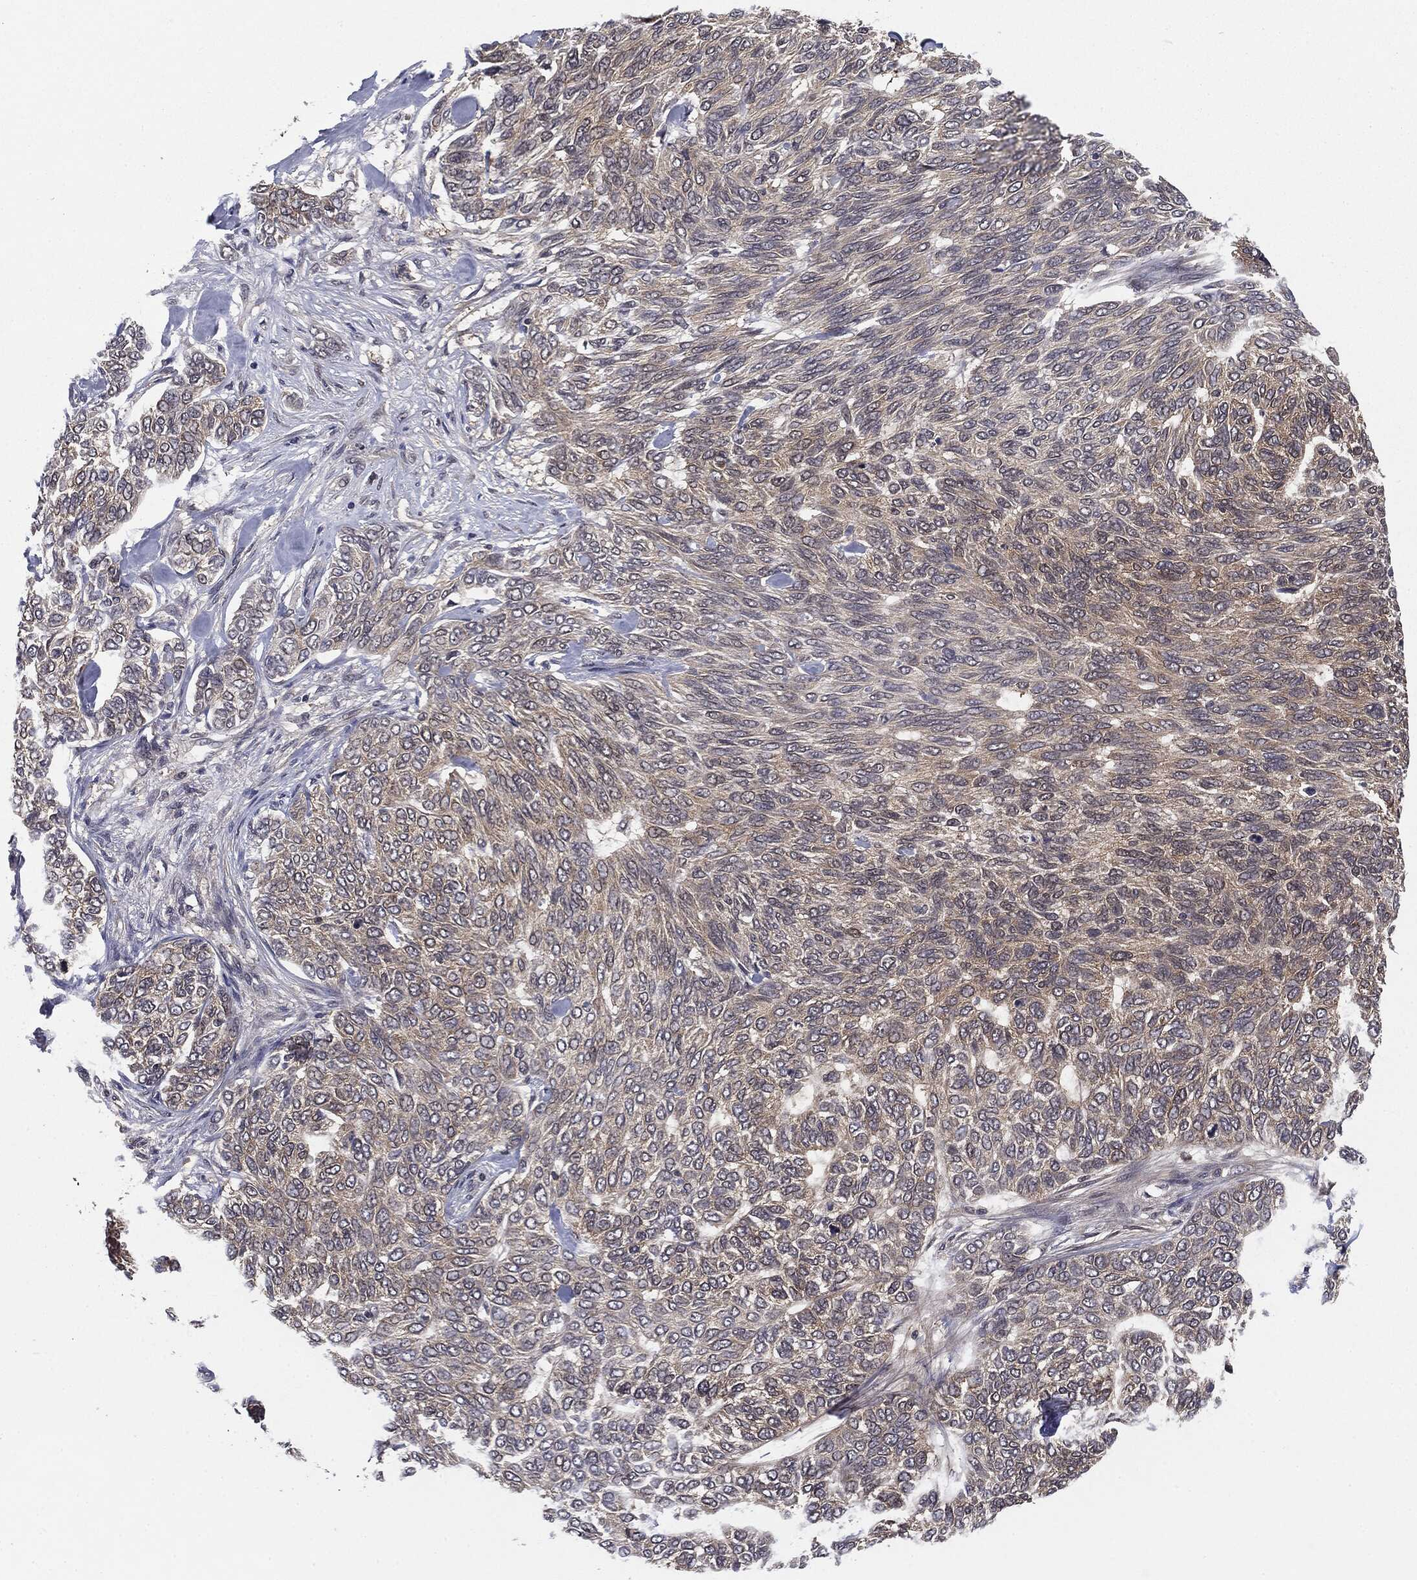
{"staining": {"intensity": "negative", "quantity": "none", "location": "none"}, "tissue": "skin cancer", "cell_type": "Tumor cells", "image_type": "cancer", "snomed": [{"axis": "morphology", "description": "Basal cell carcinoma"}, {"axis": "topography", "description": "Skin"}], "caption": "Tumor cells are negative for protein expression in human basal cell carcinoma (skin).", "gene": "KRT7", "patient": {"sex": "female", "age": 65}}